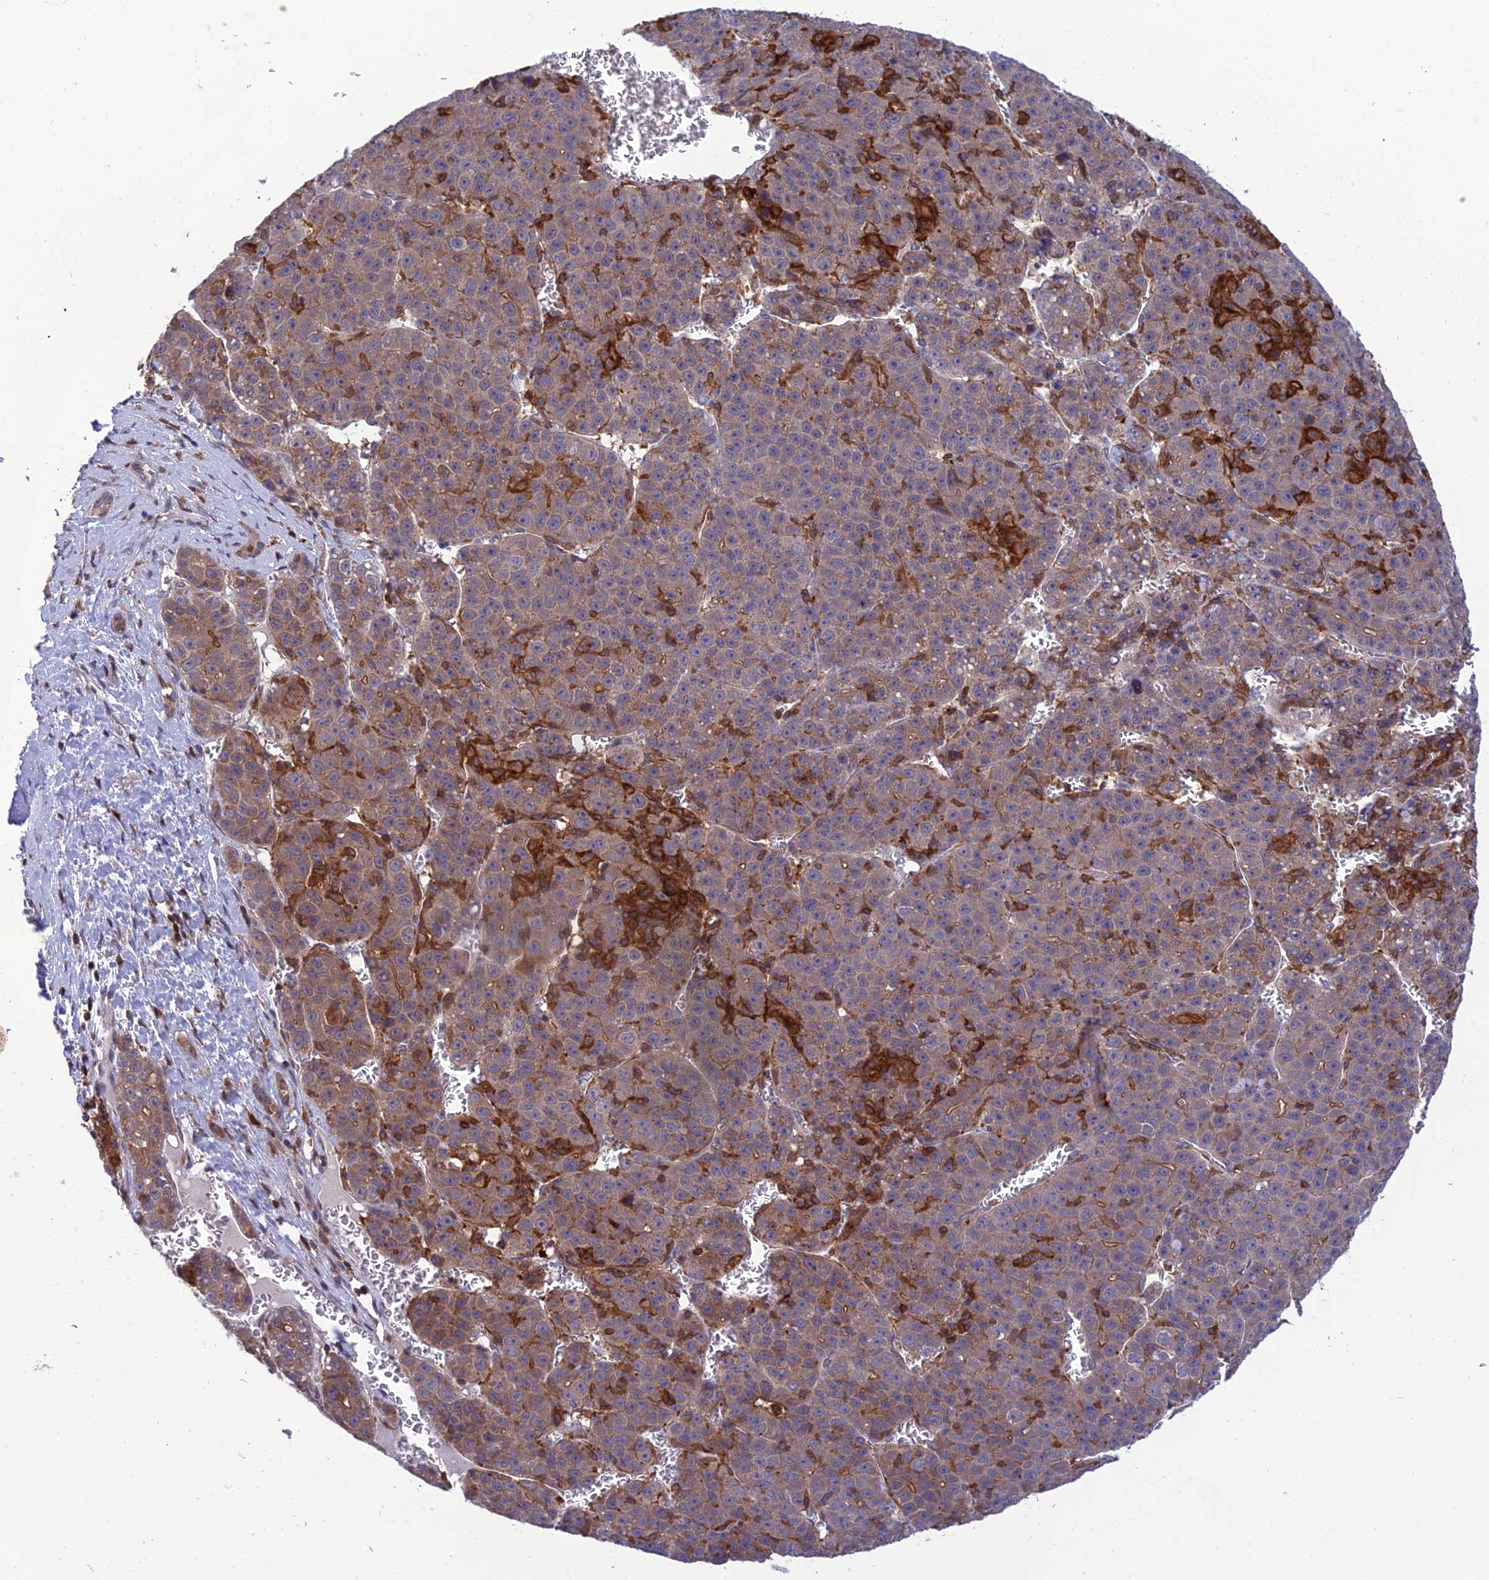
{"staining": {"intensity": "weak", "quantity": "<25%", "location": "cytoplasmic/membranous"}, "tissue": "liver cancer", "cell_type": "Tumor cells", "image_type": "cancer", "snomed": [{"axis": "morphology", "description": "Carcinoma, Hepatocellular, NOS"}, {"axis": "topography", "description": "Liver"}], "caption": "Image shows no significant protein positivity in tumor cells of liver cancer (hepatocellular carcinoma). (DAB (3,3'-diaminobenzidine) IHC visualized using brightfield microscopy, high magnification).", "gene": "FAM76A", "patient": {"sex": "female", "age": 53}}